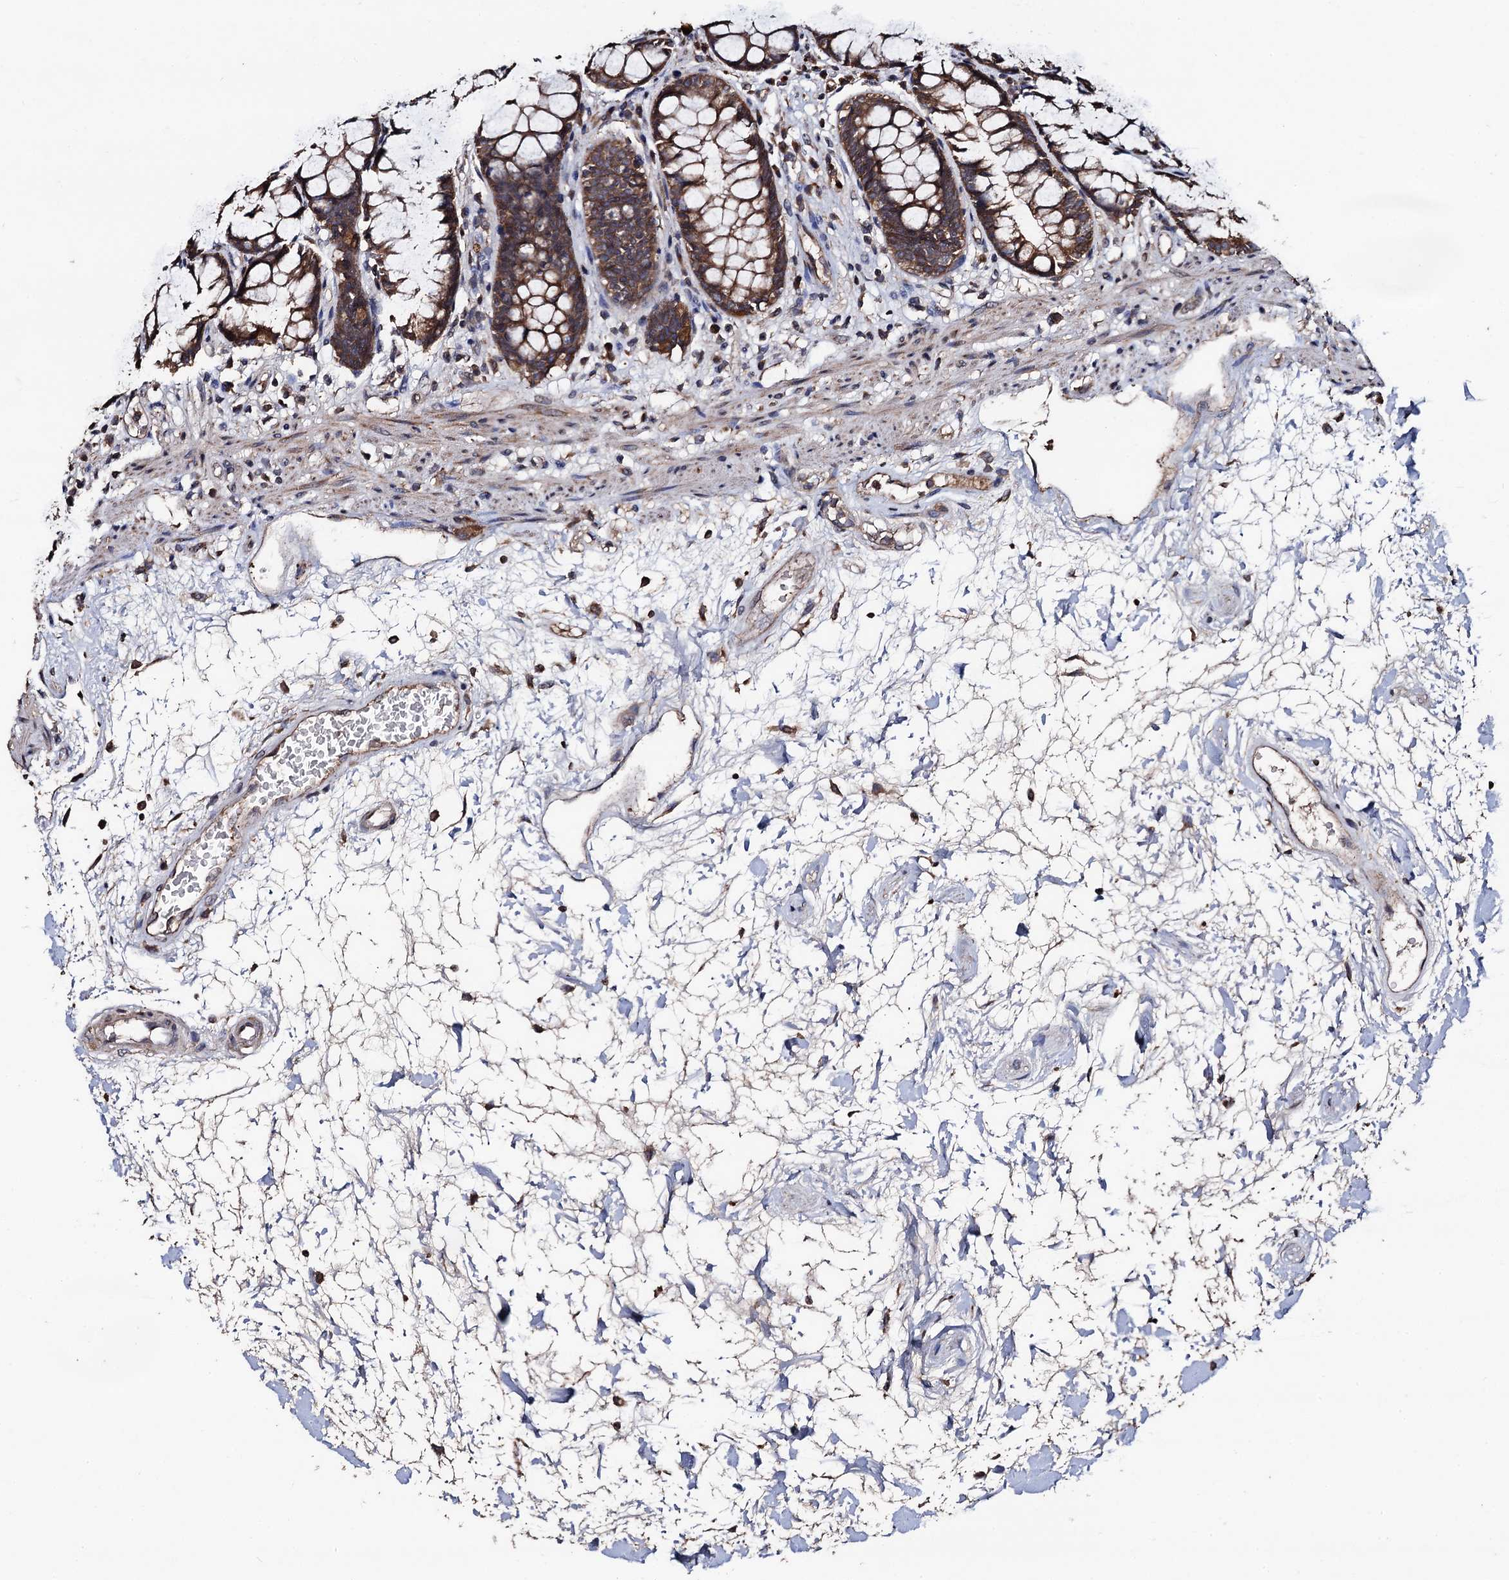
{"staining": {"intensity": "strong", "quantity": ">75%", "location": "cytoplasmic/membranous"}, "tissue": "rectum", "cell_type": "Glandular cells", "image_type": "normal", "snomed": [{"axis": "morphology", "description": "Normal tissue, NOS"}, {"axis": "topography", "description": "Rectum"}], "caption": "Immunohistochemistry (IHC) photomicrograph of normal rectum: human rectum stained using immunohistochemistry (IHC) displays high levels of strong protein expression localized specifically in the cytoplasmic/membranous of glandular cells, appearing as a cytoplasmic/membranous brown color.", "gene": "PPTC7", "patient": {"sex": "male", "age": 64}}